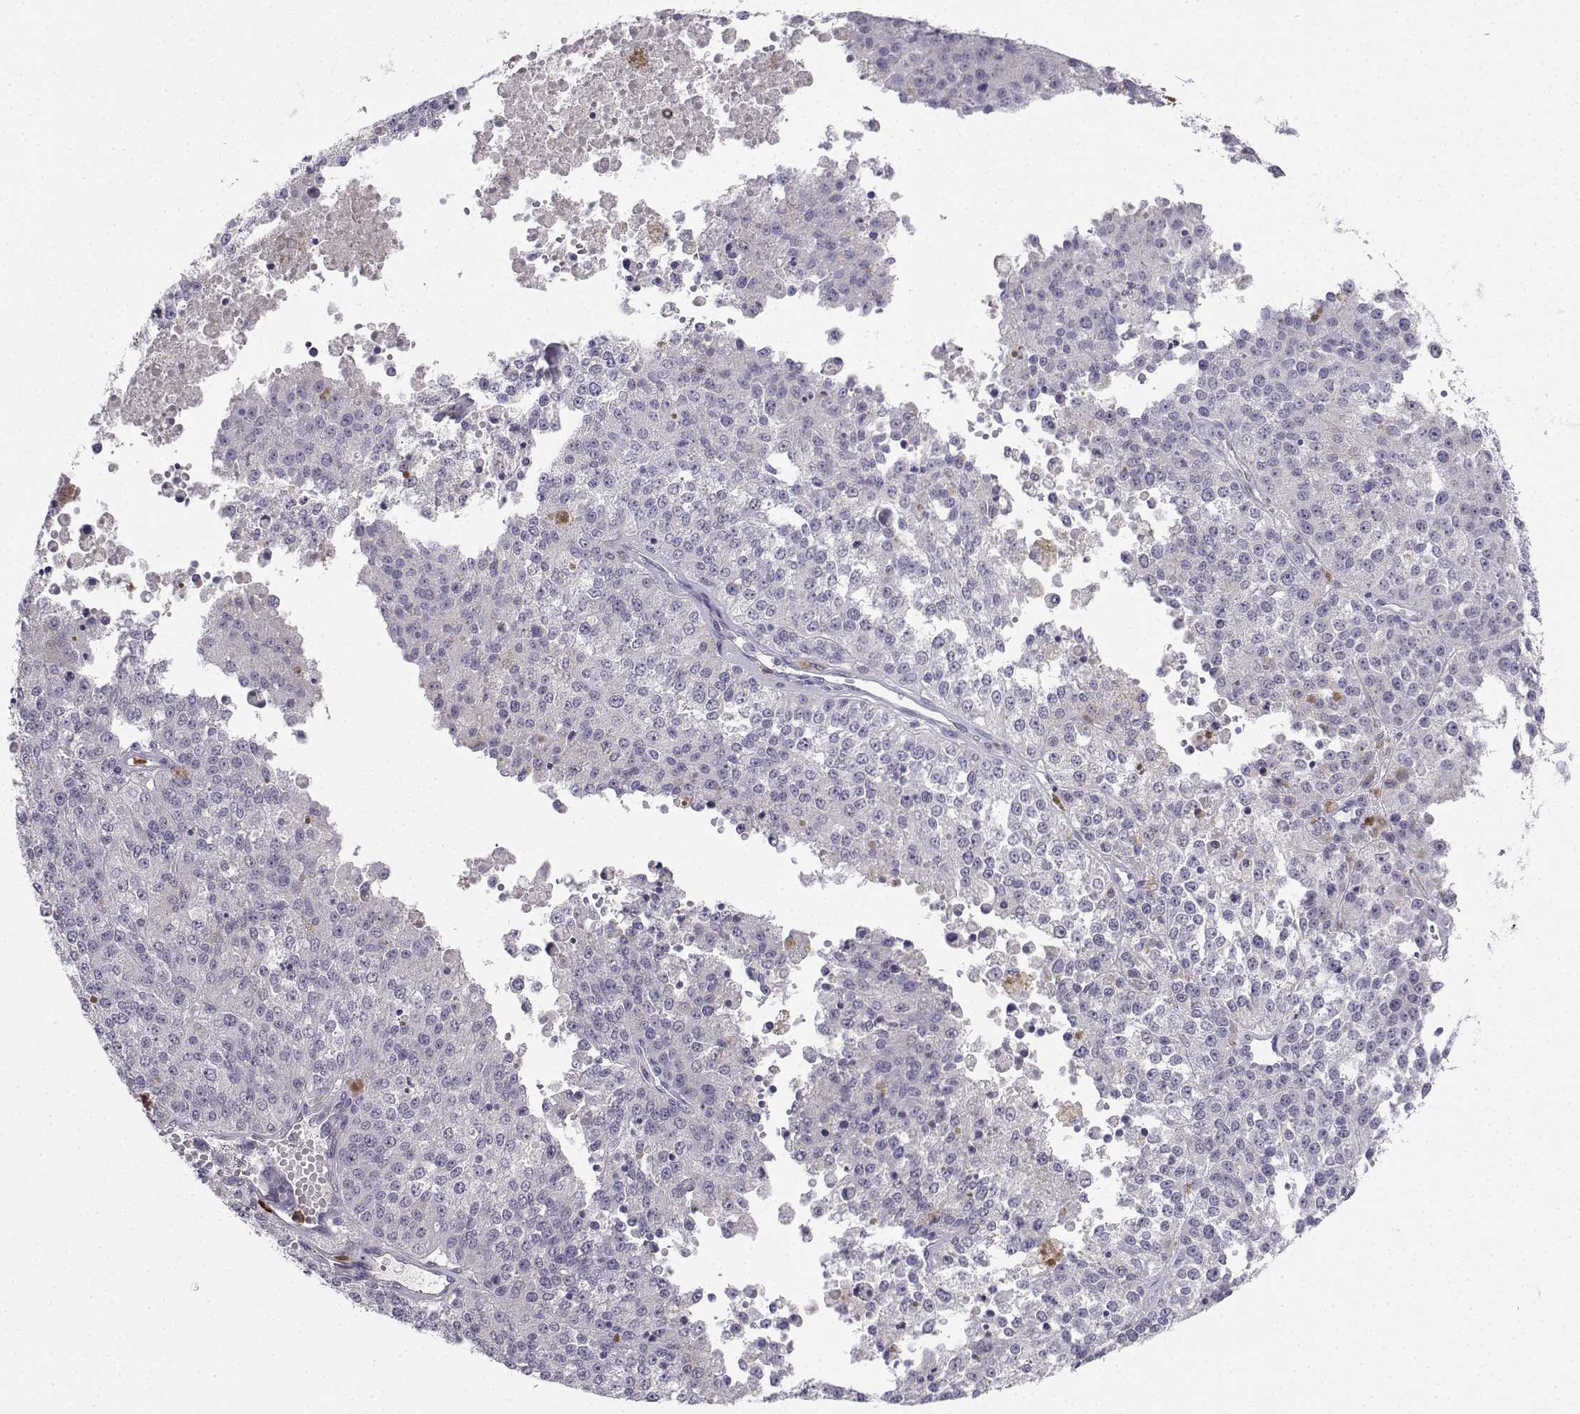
{"staining": {"intensity": "negative", "quantity": "none", "location": "none"}, "tissue": "melanoma", "cell_type": "Tumor cells", "image_type": "cancer", "snomed": [{"axis": "morphology", "description": "Malignant melanoma, Metastatic site"}, {"axis": "topography", "description": "Lymph node"}], "caption": "Protein analysis of melanoma demonstrates no significant expression in tumor cells.", "gene": "CALY", "patient": {"sex": "female", "age": 64}}